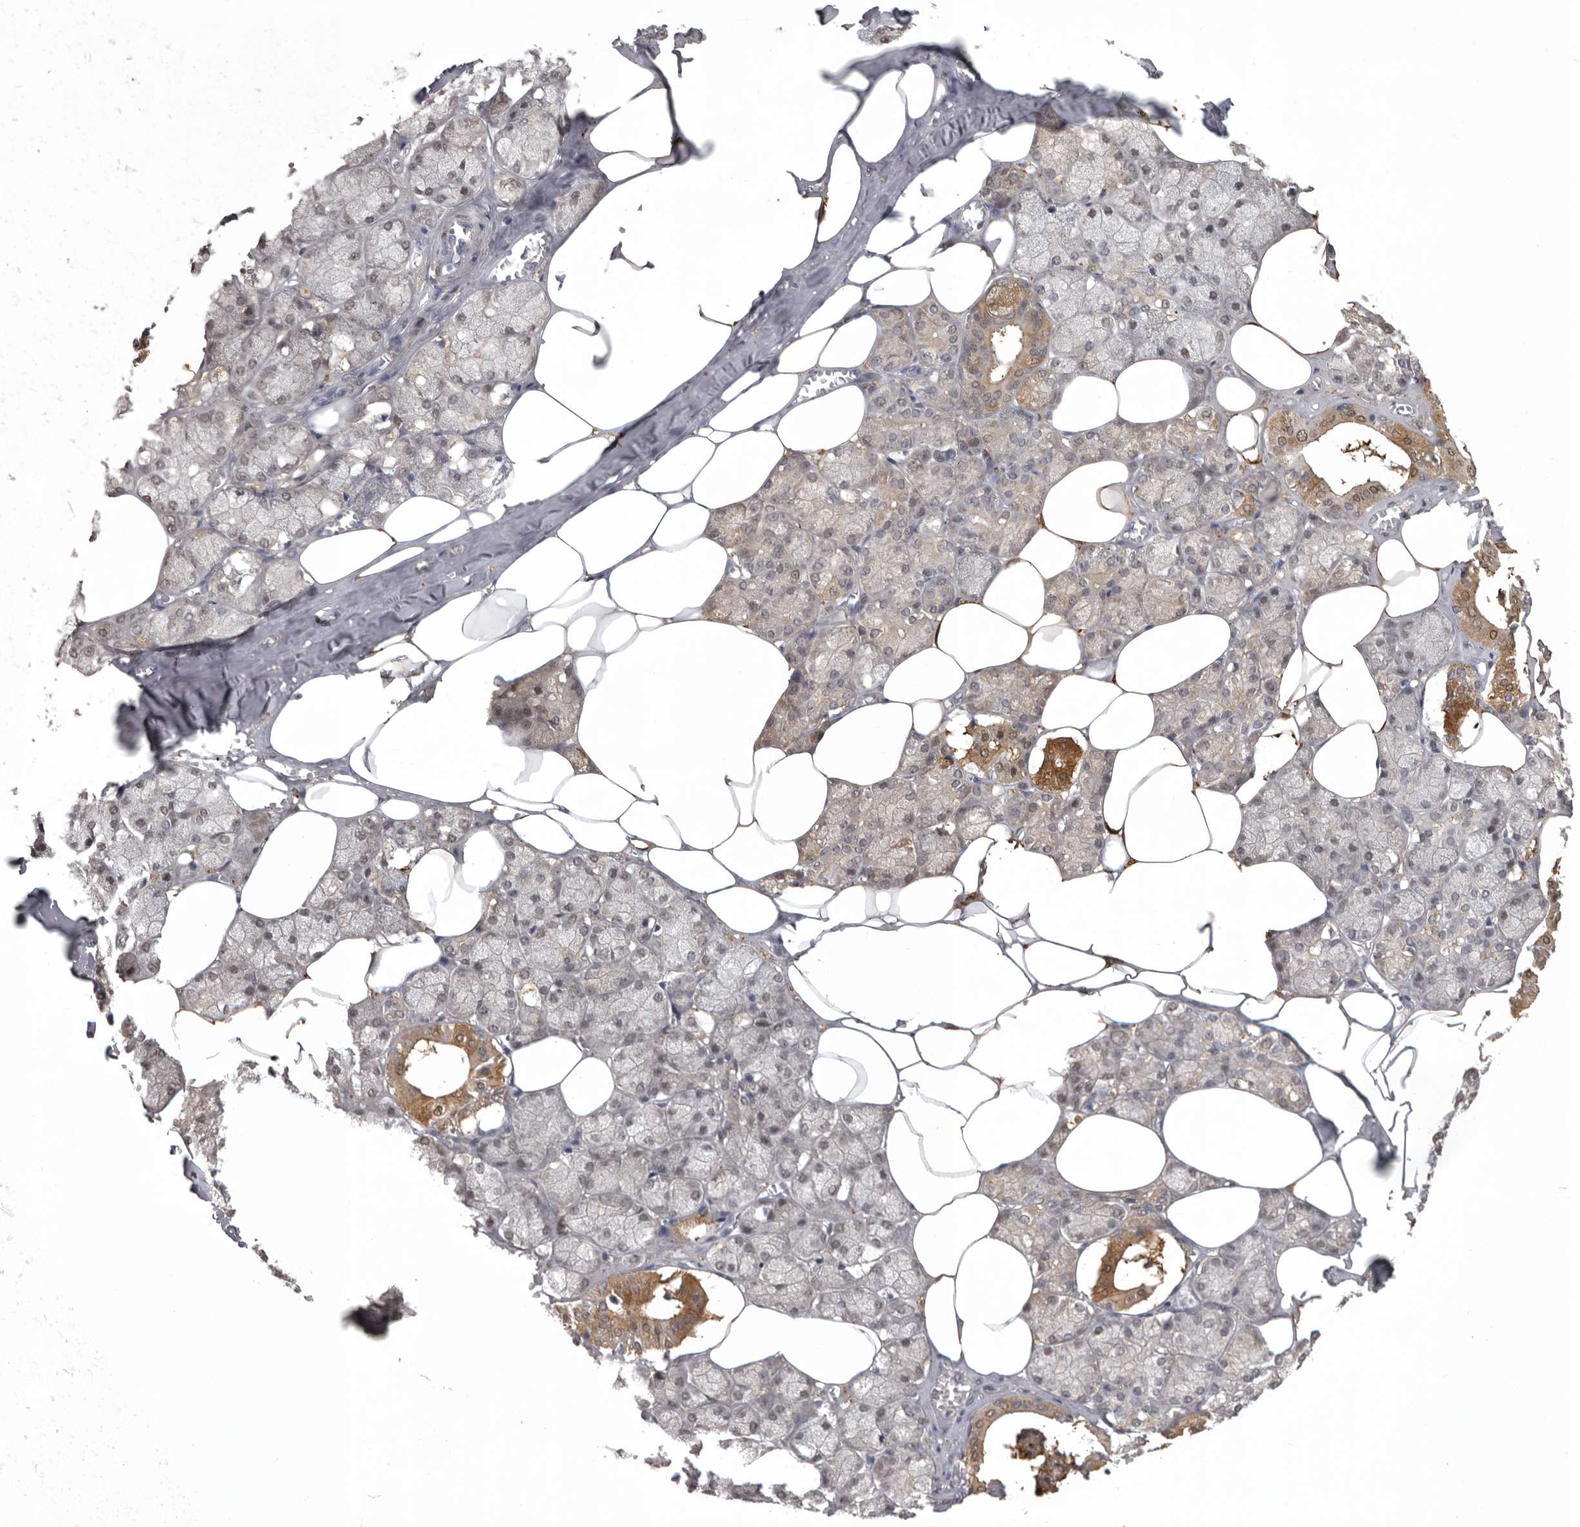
{"staining": {"intensity": "moderate", "quantity": "<25%", "location": "cytoplasmic/membranous"}, "tissue": "salivary gland", "cell_type": "Glandular cells", "image_type": "normal", "snomed": [{"axis": "morphology", "description": "Normal tissue, NOS"}, {"axis": "topography", "description": "Salivary gland"}], "caption": "Protein analysis of benign salivary gland displays moderate cytoplasmic/membranous expression in approximately <25% of glandular cells. Nuclei are stained in blue.", "gene": "MDH1", "patient": {"sex": "male", "age": 62}}